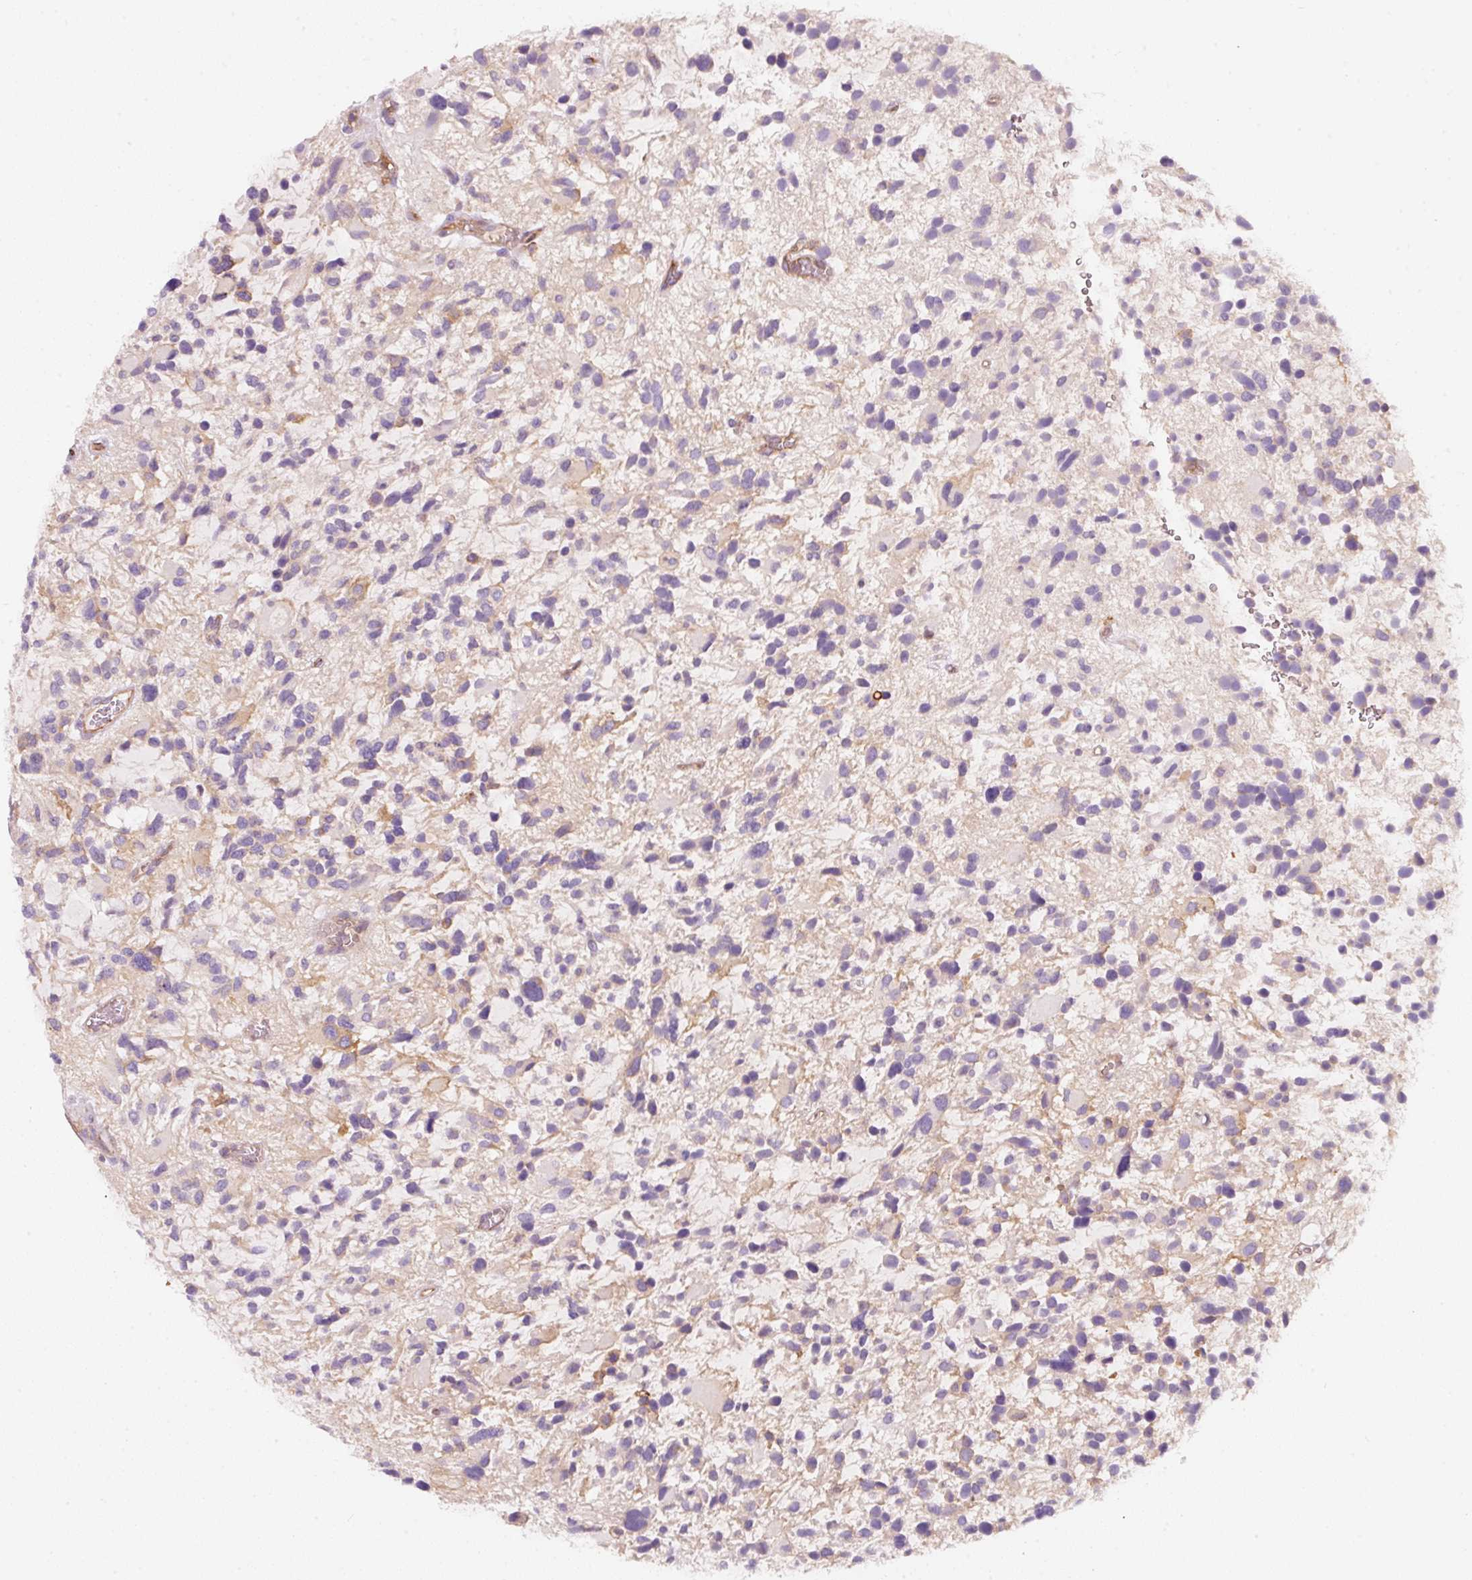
{"staining": {"intensity": "negative", "quantity": "none", "location": "none"}, "tissue": "glioma", "cell_type": "Tumor cells", "image_type": "cancer", "snomed": [{"axis": "morphology", "description": "Glioma, malignant, High grade"}, {"axis": "topography", "description": "Brain"}], "caption": "Protein analysis of glioma reveals no significant positivity in tumor cells.", "gene": "IQGAP2", "patient": {"sex": "female", "age": 11}}